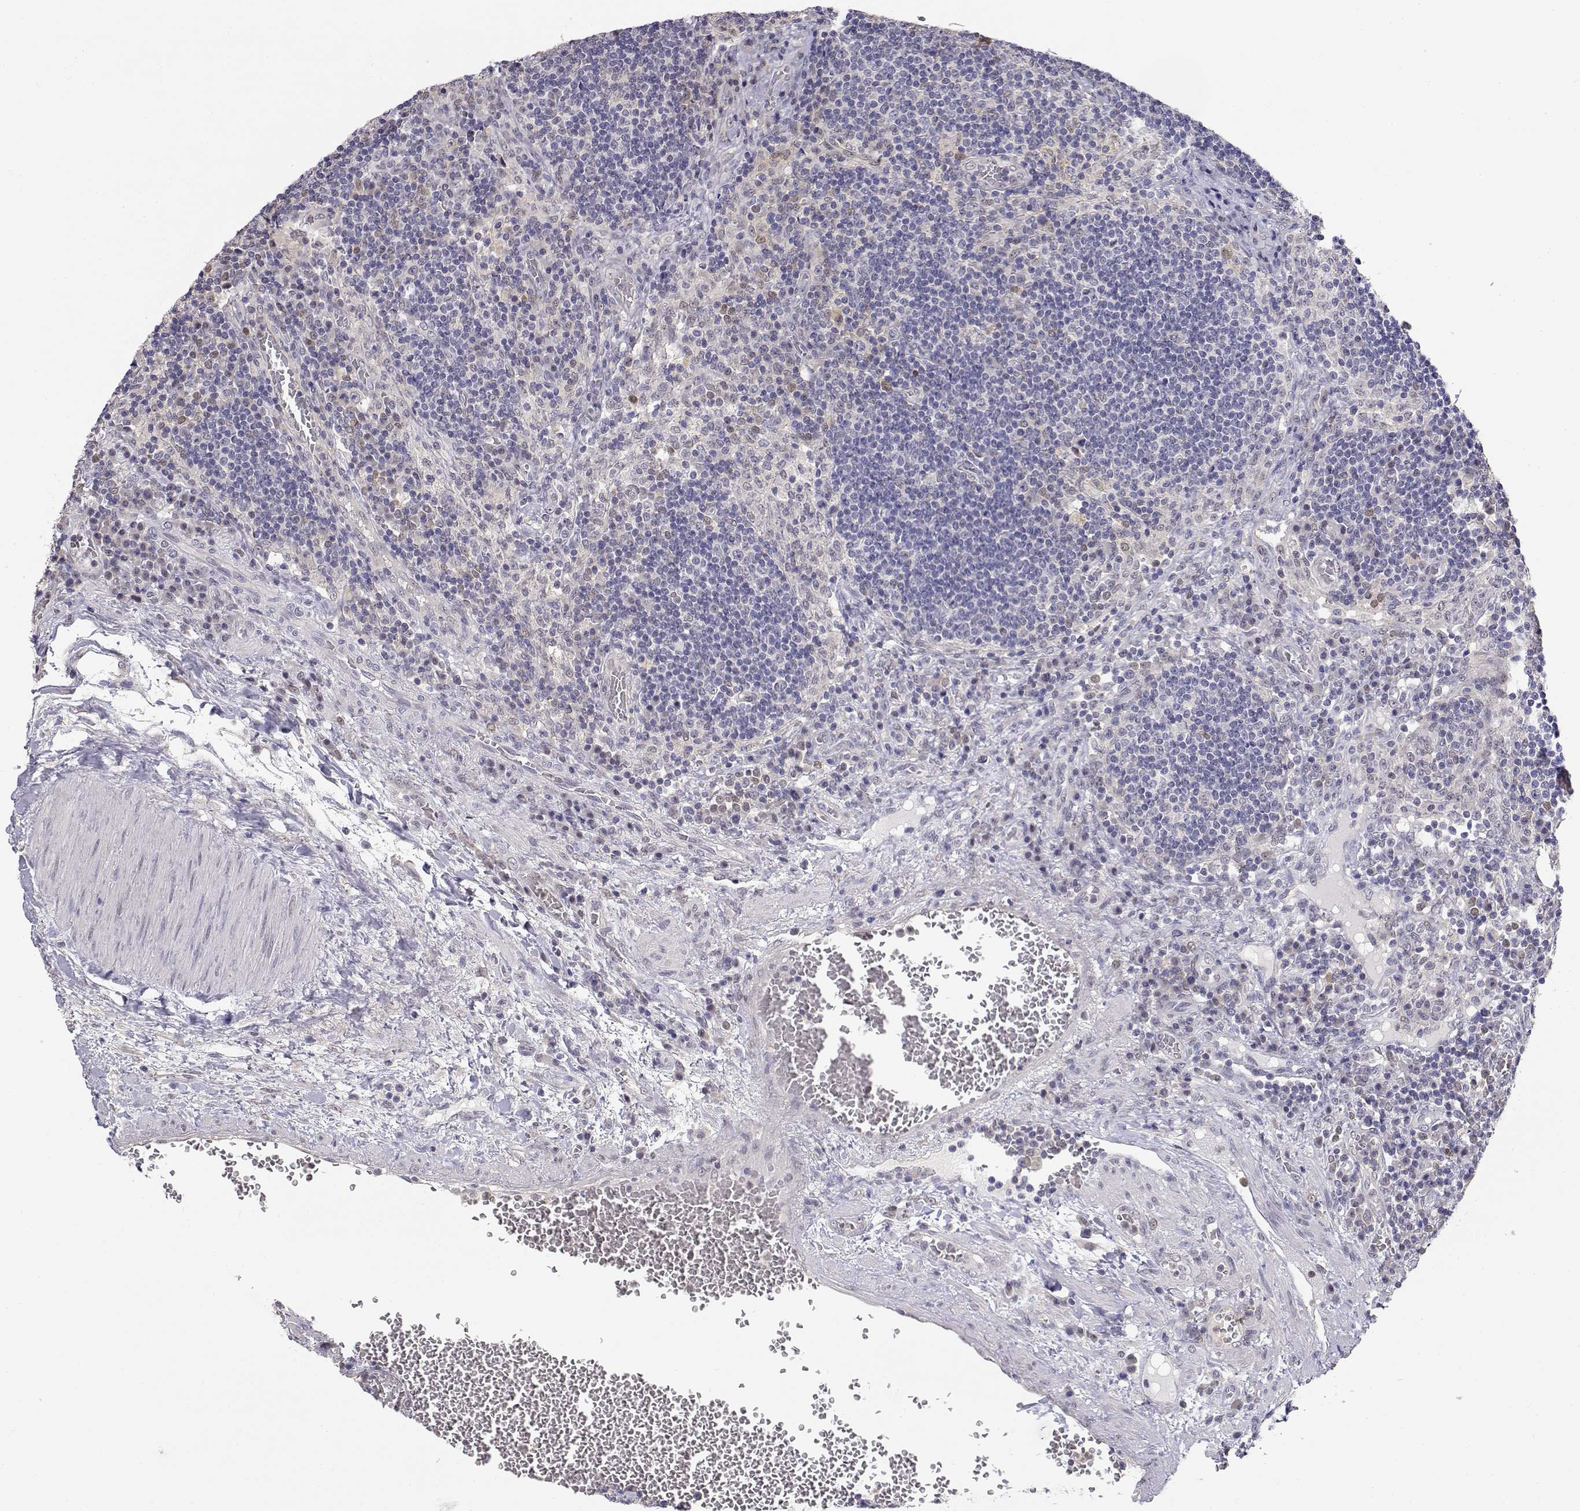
{"staining": {"intensity": "negative", "quantity": "none", "location": "none"}, "tissue": "lymph node", "cell_type": "Germinal center cells", "image_type": "normal", "snomed": [{"axis": "morphology", "description": "Normal tissue, NOS"}, {"axis": "topography", "description": "Lymph node"}], "caption": "A micrograph of human lymph node is negative for staining in germinal center cells. (DAB (3,3'-diaminobenzidine) IHC with hematoxylin counter stain).", "gene": "ADA", "patient": {"sex": "male", "age": 63}}